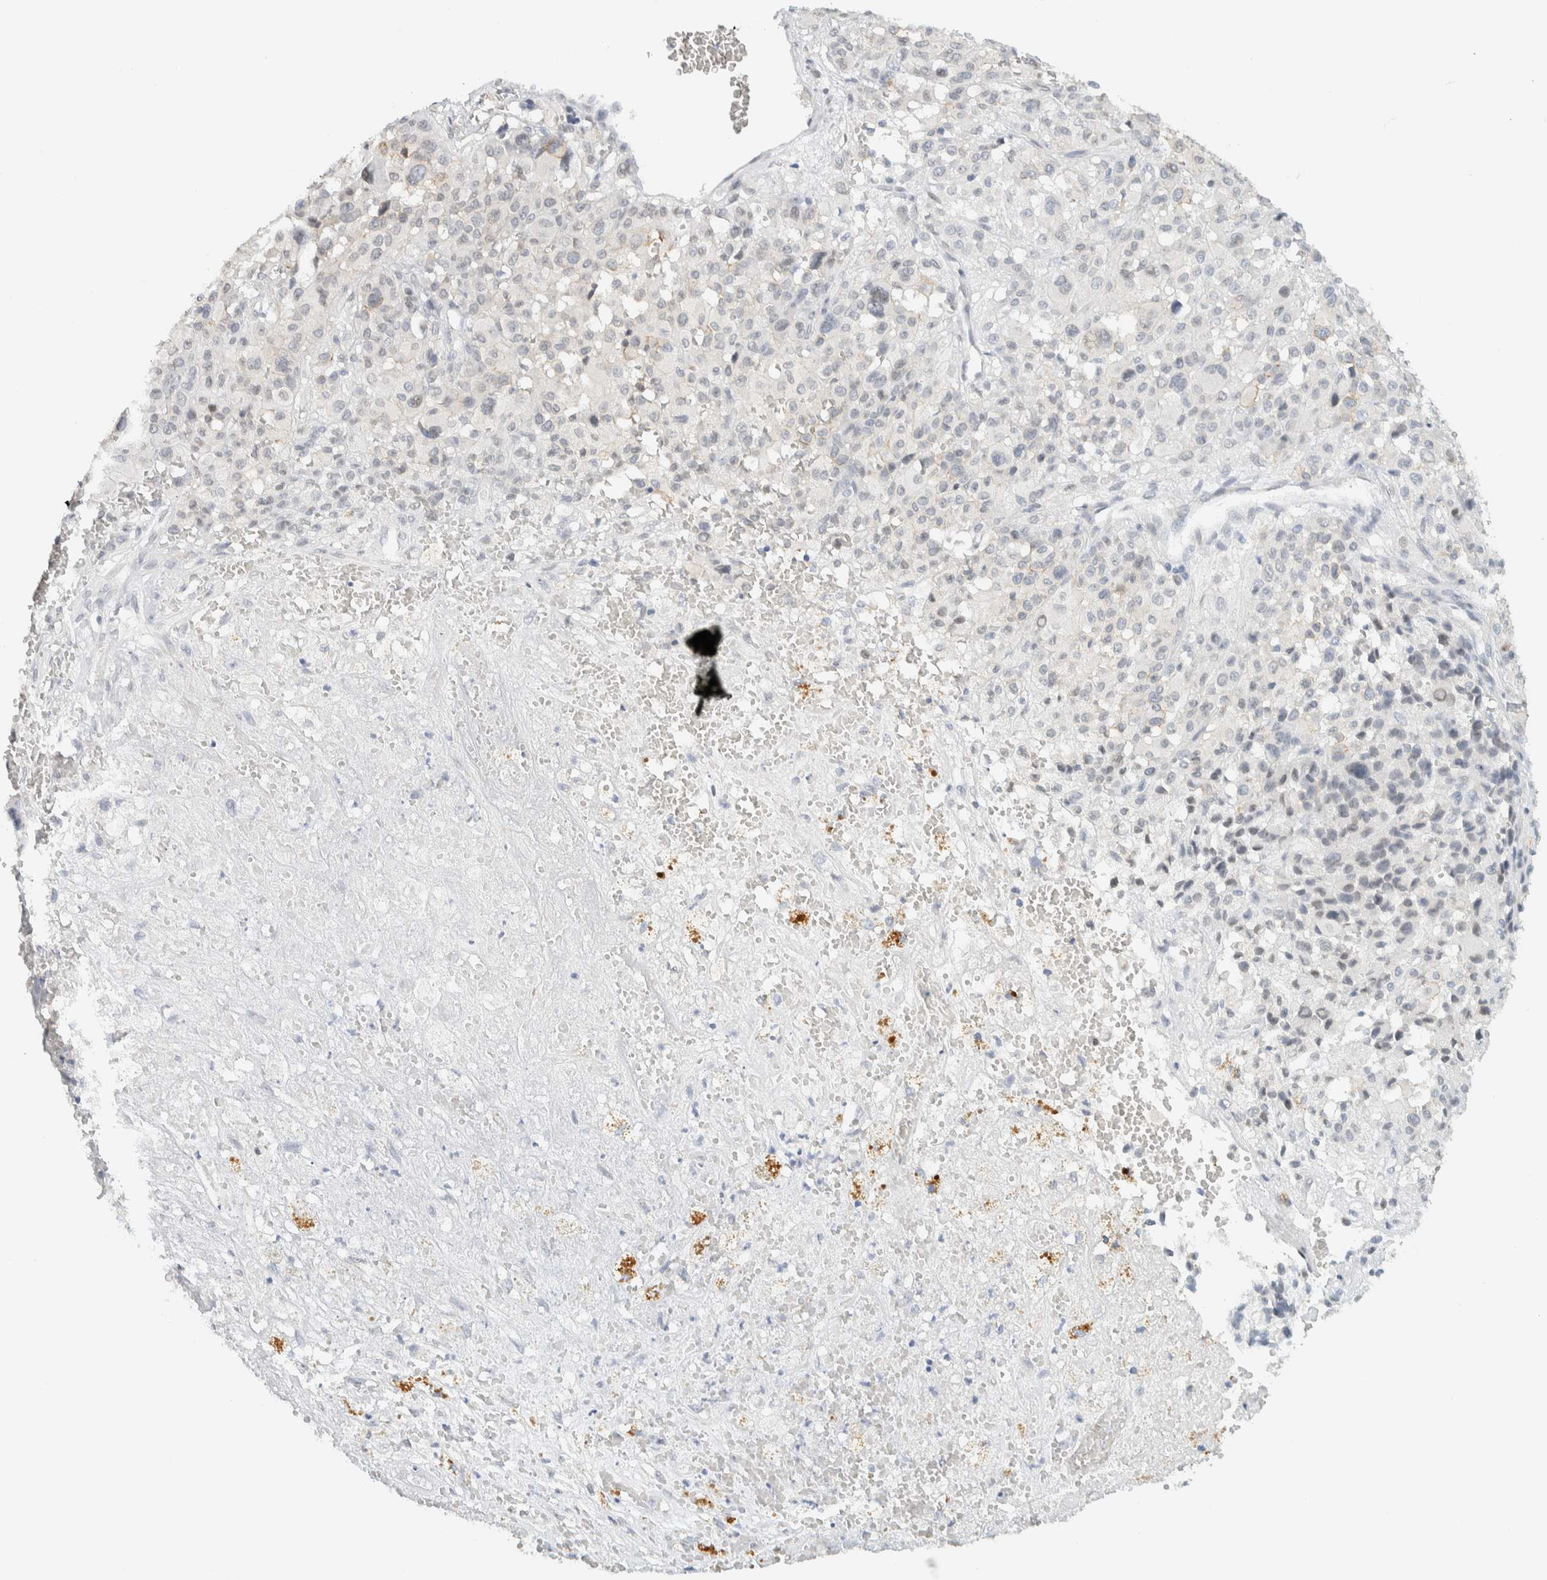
{"staining": {"intensity": "negative", "quantity": "none", "location": "none"}, "tissue": "melanoma", "cell_type": "Tumor cells", "image_type": "cancer", "snomed": [{"axis": "morphology", "description": "Malignant melanoma, Metastatic site"}, {"axis": "topography", "description": "Skin"}], "caption": "Tumor cells are negative for brown protein staining in melanoma.", "gene": "C1QTNF12", "patient": {"sex": "female", "age": 74}}